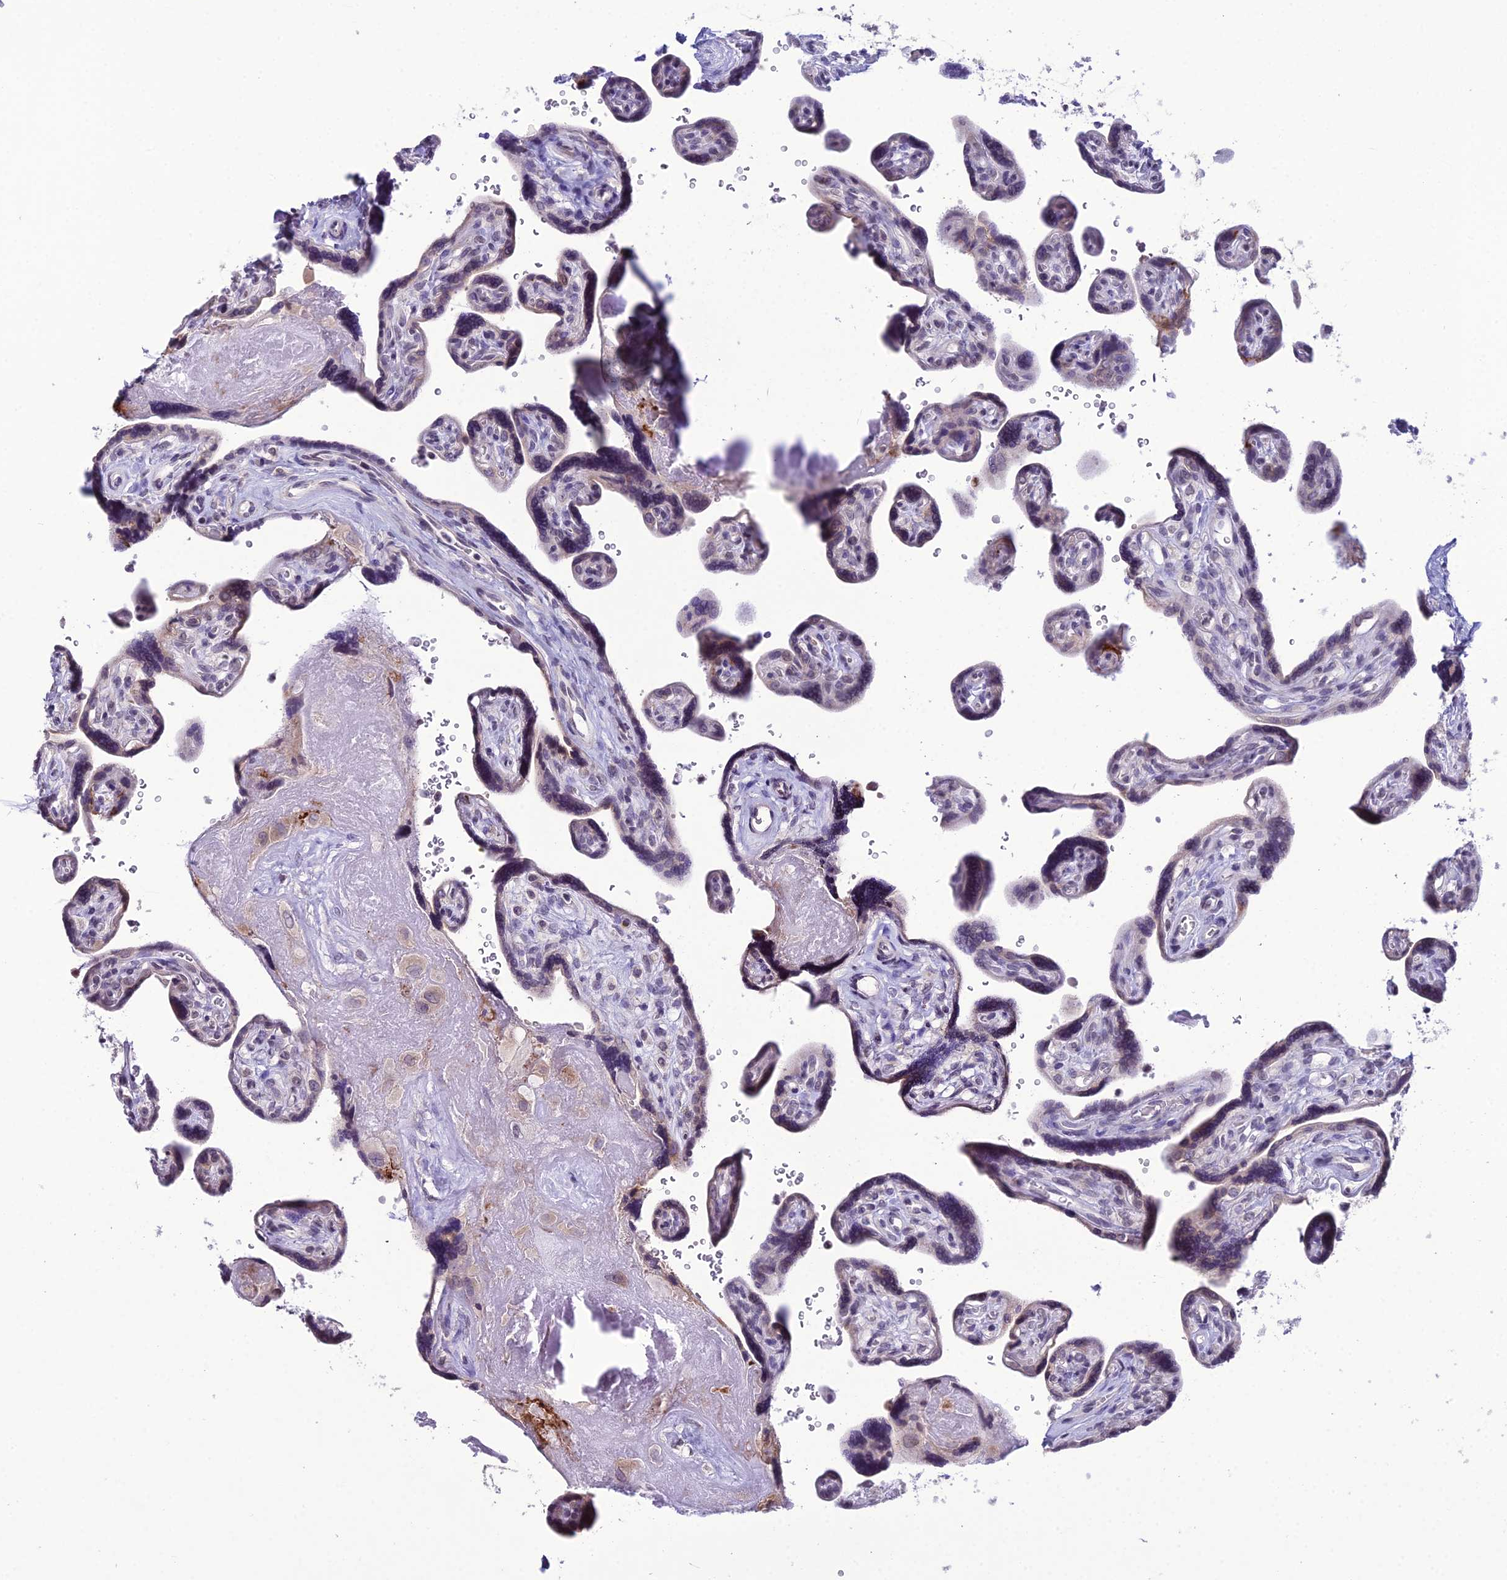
{"staining": {"intensity": "moderate", "quantity": ">75%", "location": "cytoplasmic/membranous"}, "tissue": "placenta", "cell_type": "Decidual cells", "image_type": "normal", "snomed": [{"axis": "morphology", "description": "Normal tissue, NOS"}, {"axis": "topography", "description": "Placenta"}], "caption": "Protein expression analysis of unremarkable placenta reveals moderate cytoplasmic/membranous staining in about >75% of decidual cells. The staining was performed using DAB (3,3'-diaminobenzidine), with brown indicating positive protein expression. Nuclei are stained blue with hematoxylin.", "gene": "RPS26", "patient": {"sex": "female", "age": 39}}